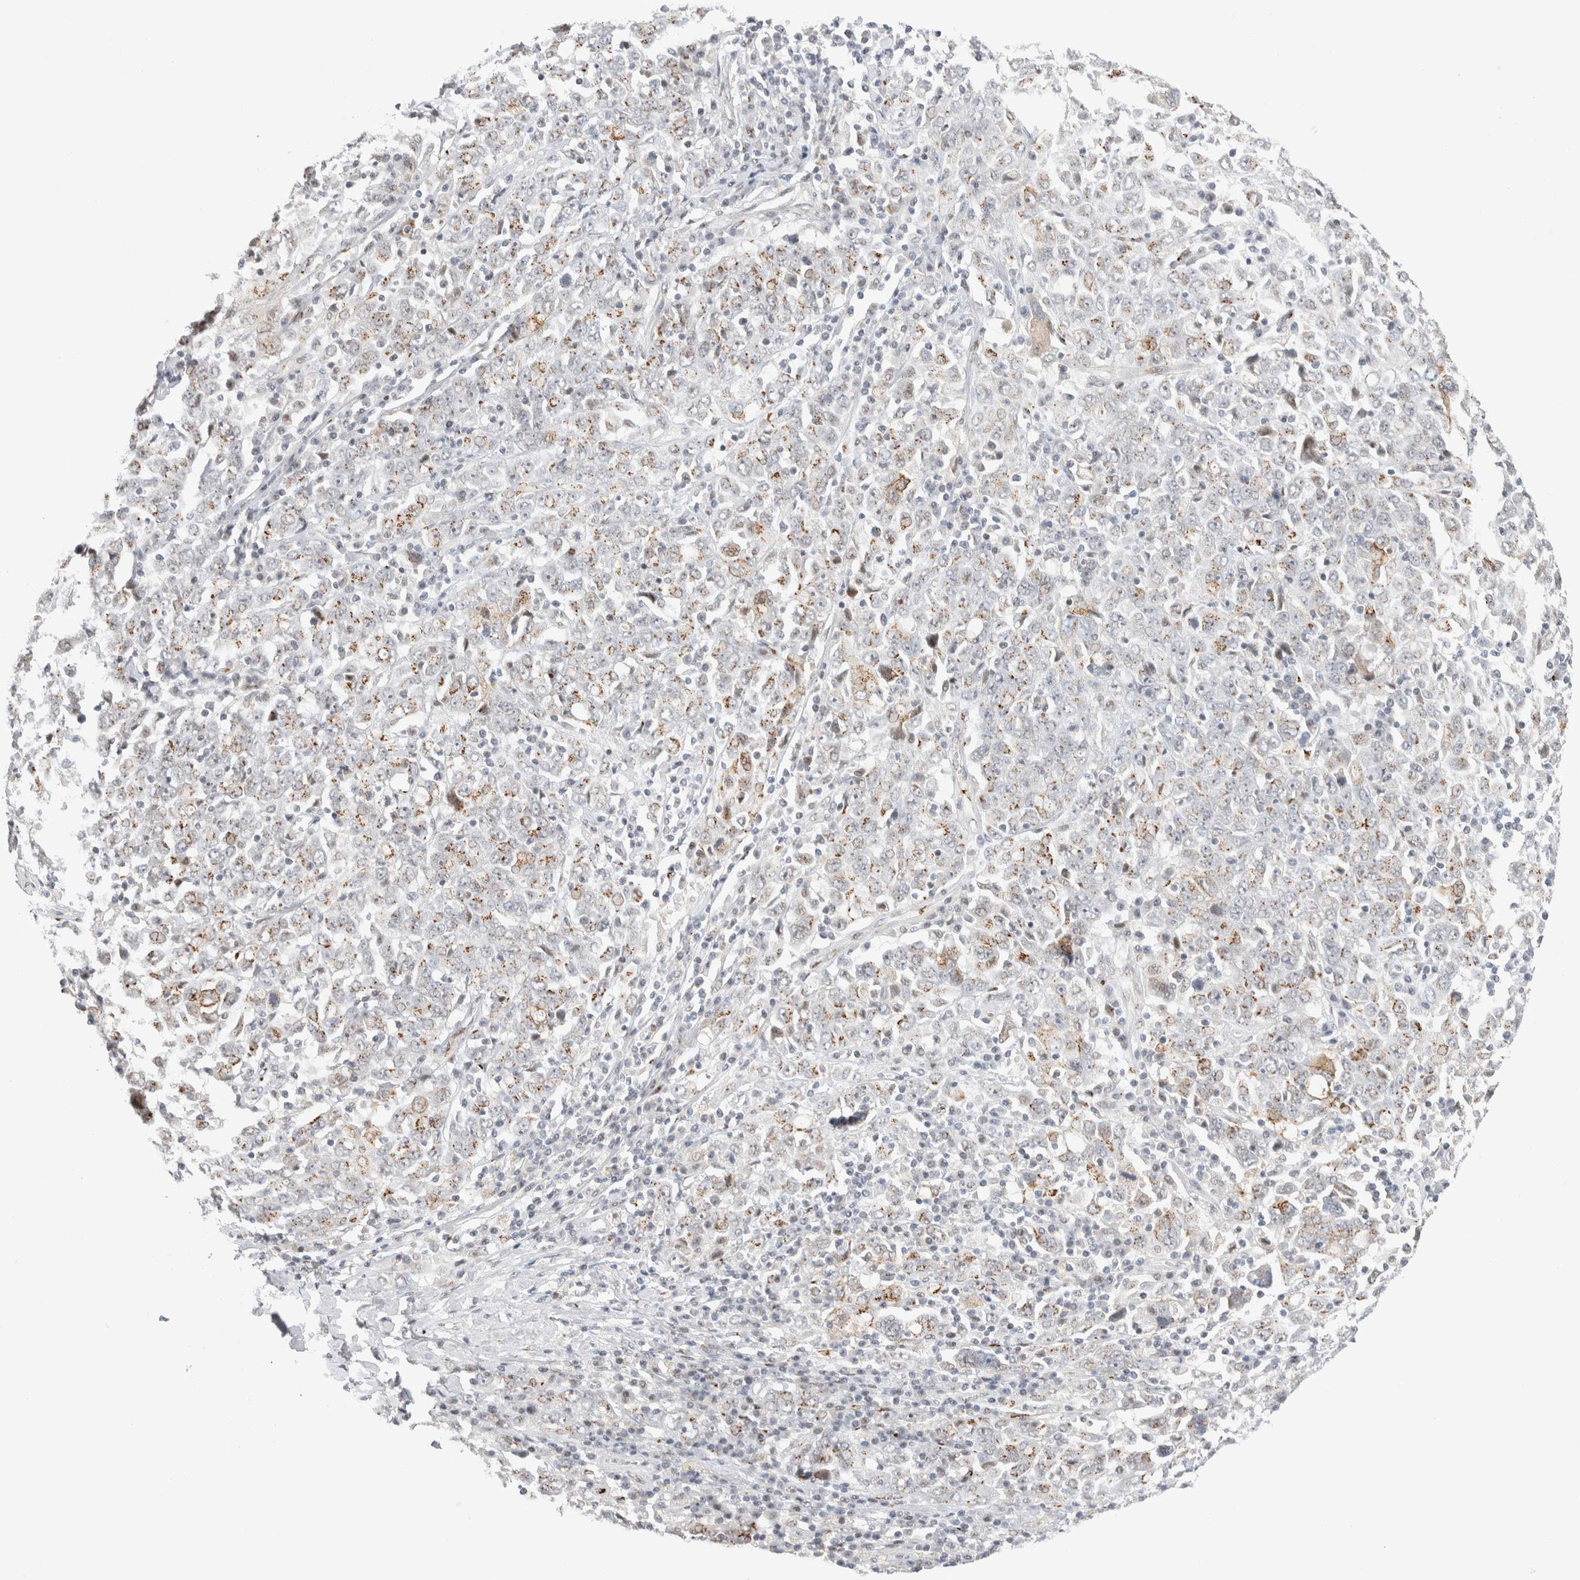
{"staining": {"intensity": "weak", "quantity": "<25%", "location": "cytoplasmic/membranous,nuclear"}, "tissue": "ovarian cancer", "cell_type": "Tumor cells", "image_type": "cancer", "snomed": [{"axis": "morphology", "description": "Carcinoma, endometroid"}, {"axis": "topography", "description": "Ovary"}], "caption": "The histopathology image exhibits no staining of tumor cells in ovarian endometroid carcinoma.", "gene": "VPS28", "patient": {"sex": "female", "age": 62}}